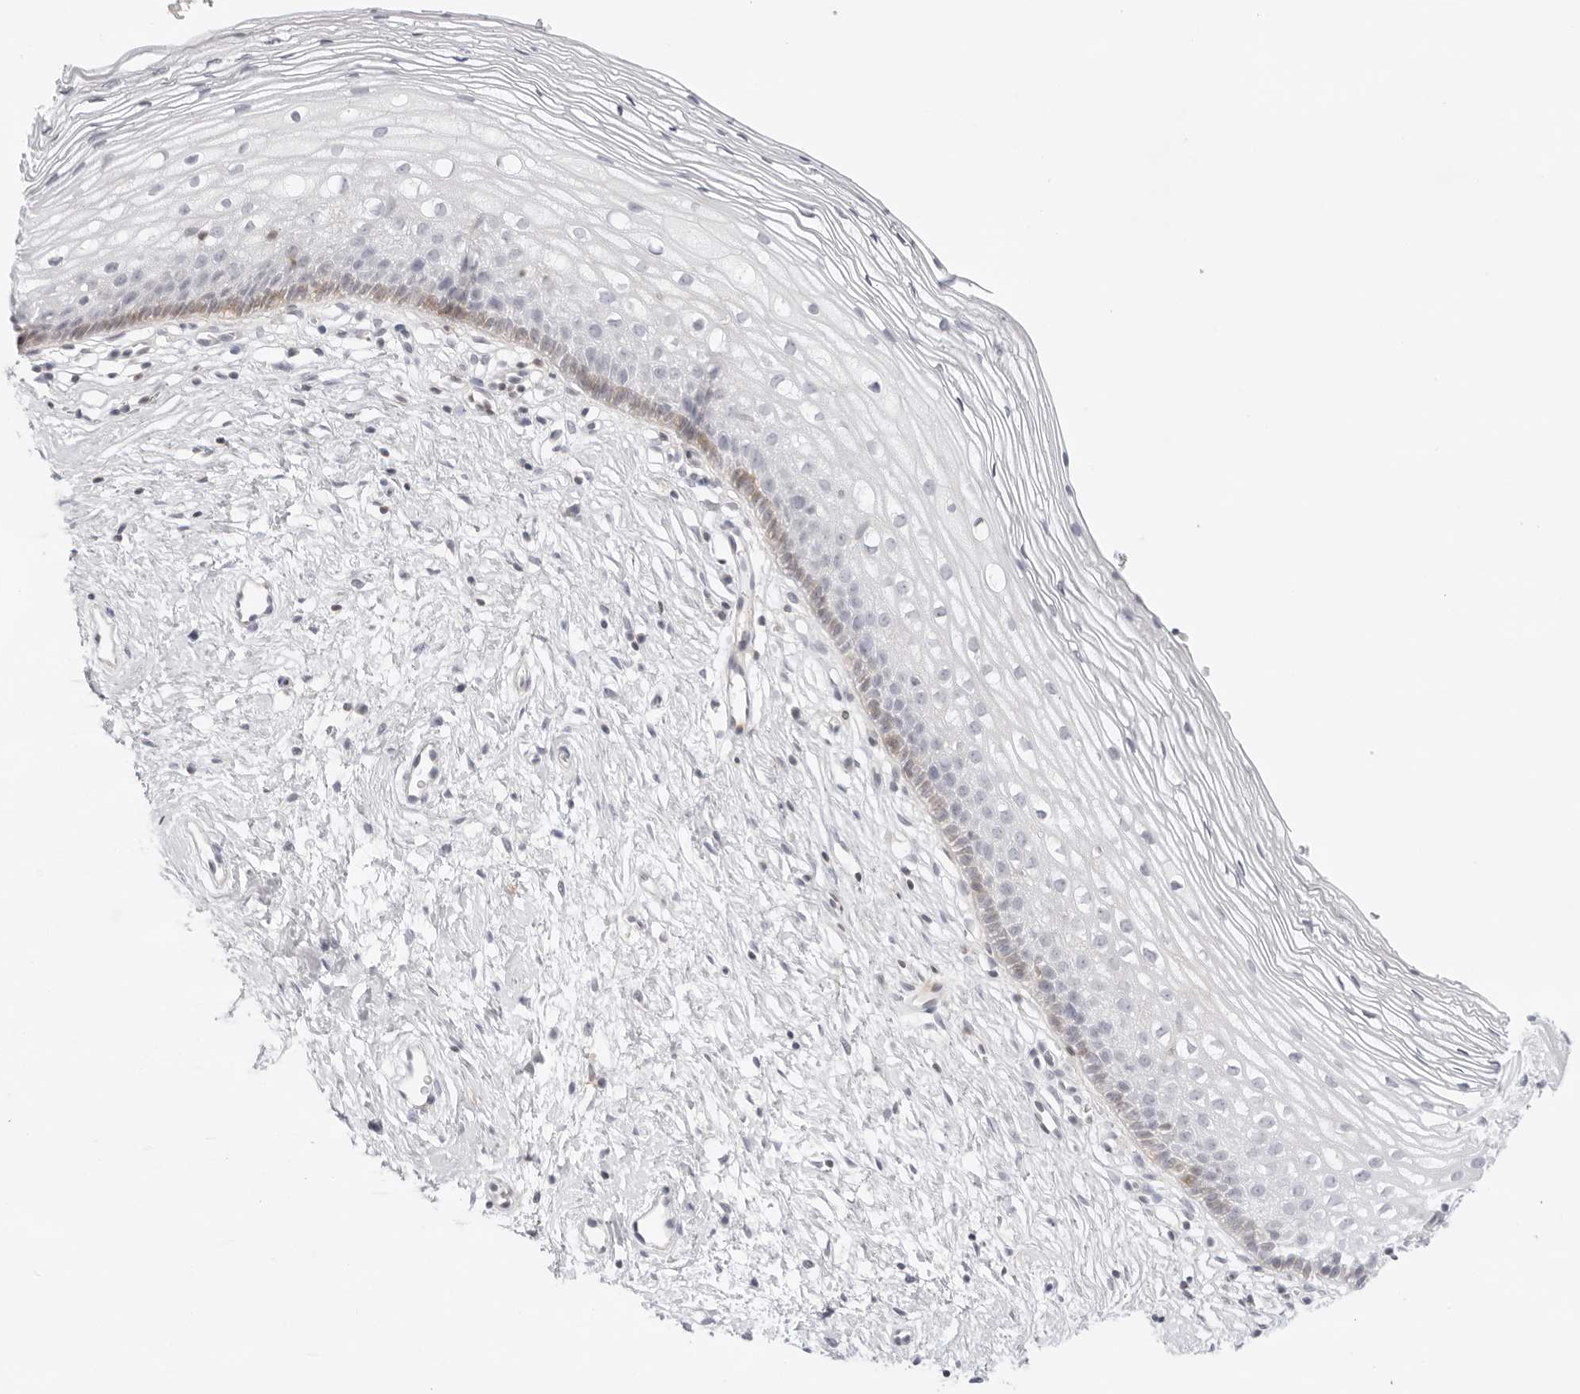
{"staining": {"intensity": "negative", "quantity": "none", "location": "none"}, "tissue": "cervix", "cell_type": "Glandular cells", "image_type": "normal", "snomed": [{"axis": "morphology", "description": "Normal tissue, NOS"}, {"axis": "topography", "description": "Cervix"}], "caption": "Immunohistochemical staining of unremarkable human cervix shows no significant staining in glandular cells. (DAB immunohistochemistry visualized using brightfield microscopy, high magnification).", "gene": "TNFRSF14", "patient": {"sex": "female", "age": 27}}